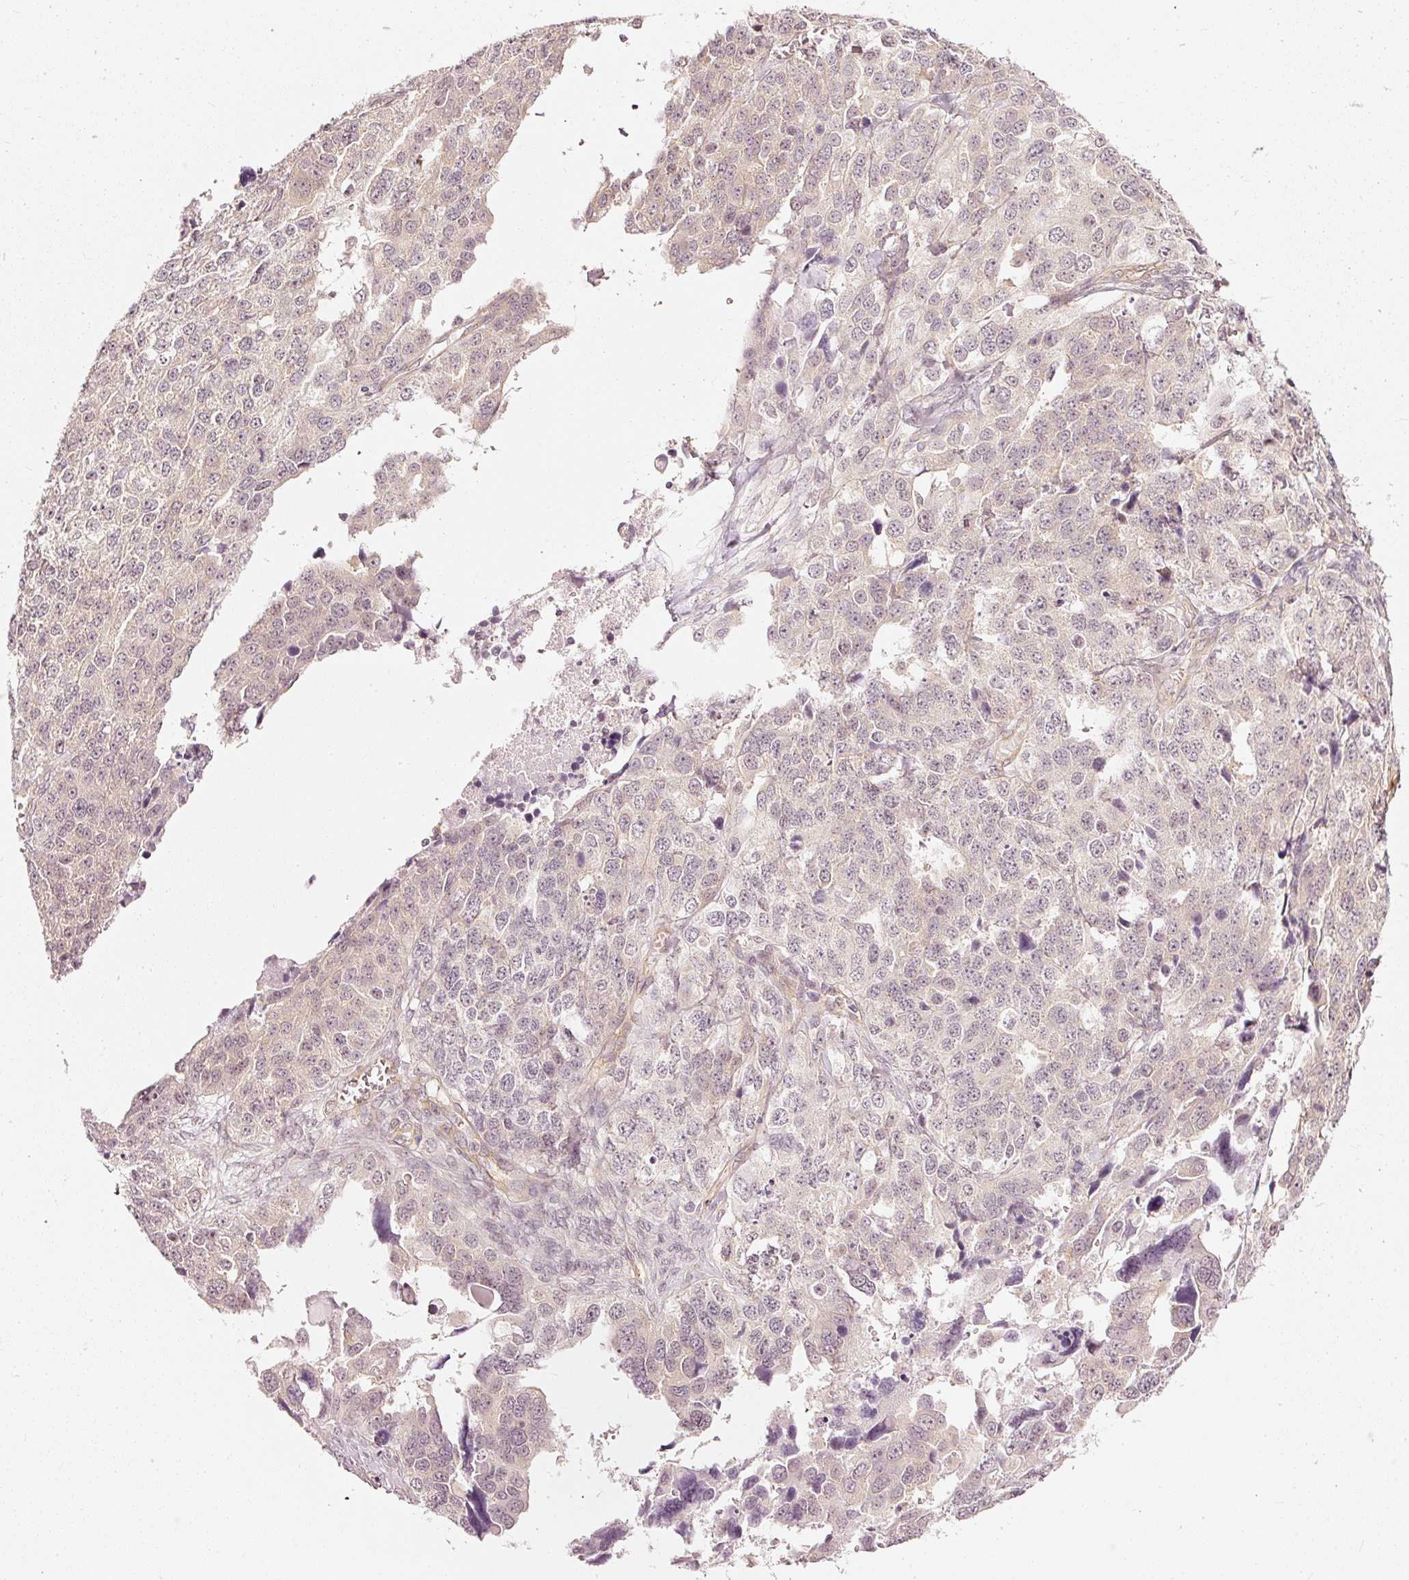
{"staining": {"intensity": "negative", "quantity": "none", "location": "none"}, "tissue": "ovarian cancer", "cell_type": "Tumor cells", "image_type": "cancer", "snomed": [{"axis": "morphology", "description": "Cystadenocarcinoma, serous, NOS"}, {"axis": "topography", "description": "Ovary"}], "caption": "This is an immunohistochemistry micrograph of ovarian serous cystadenocarcinoma. There is no positivity in tumor cells.", "gene": "DRD2", "patient": {"sex": "female", "age": 76}}